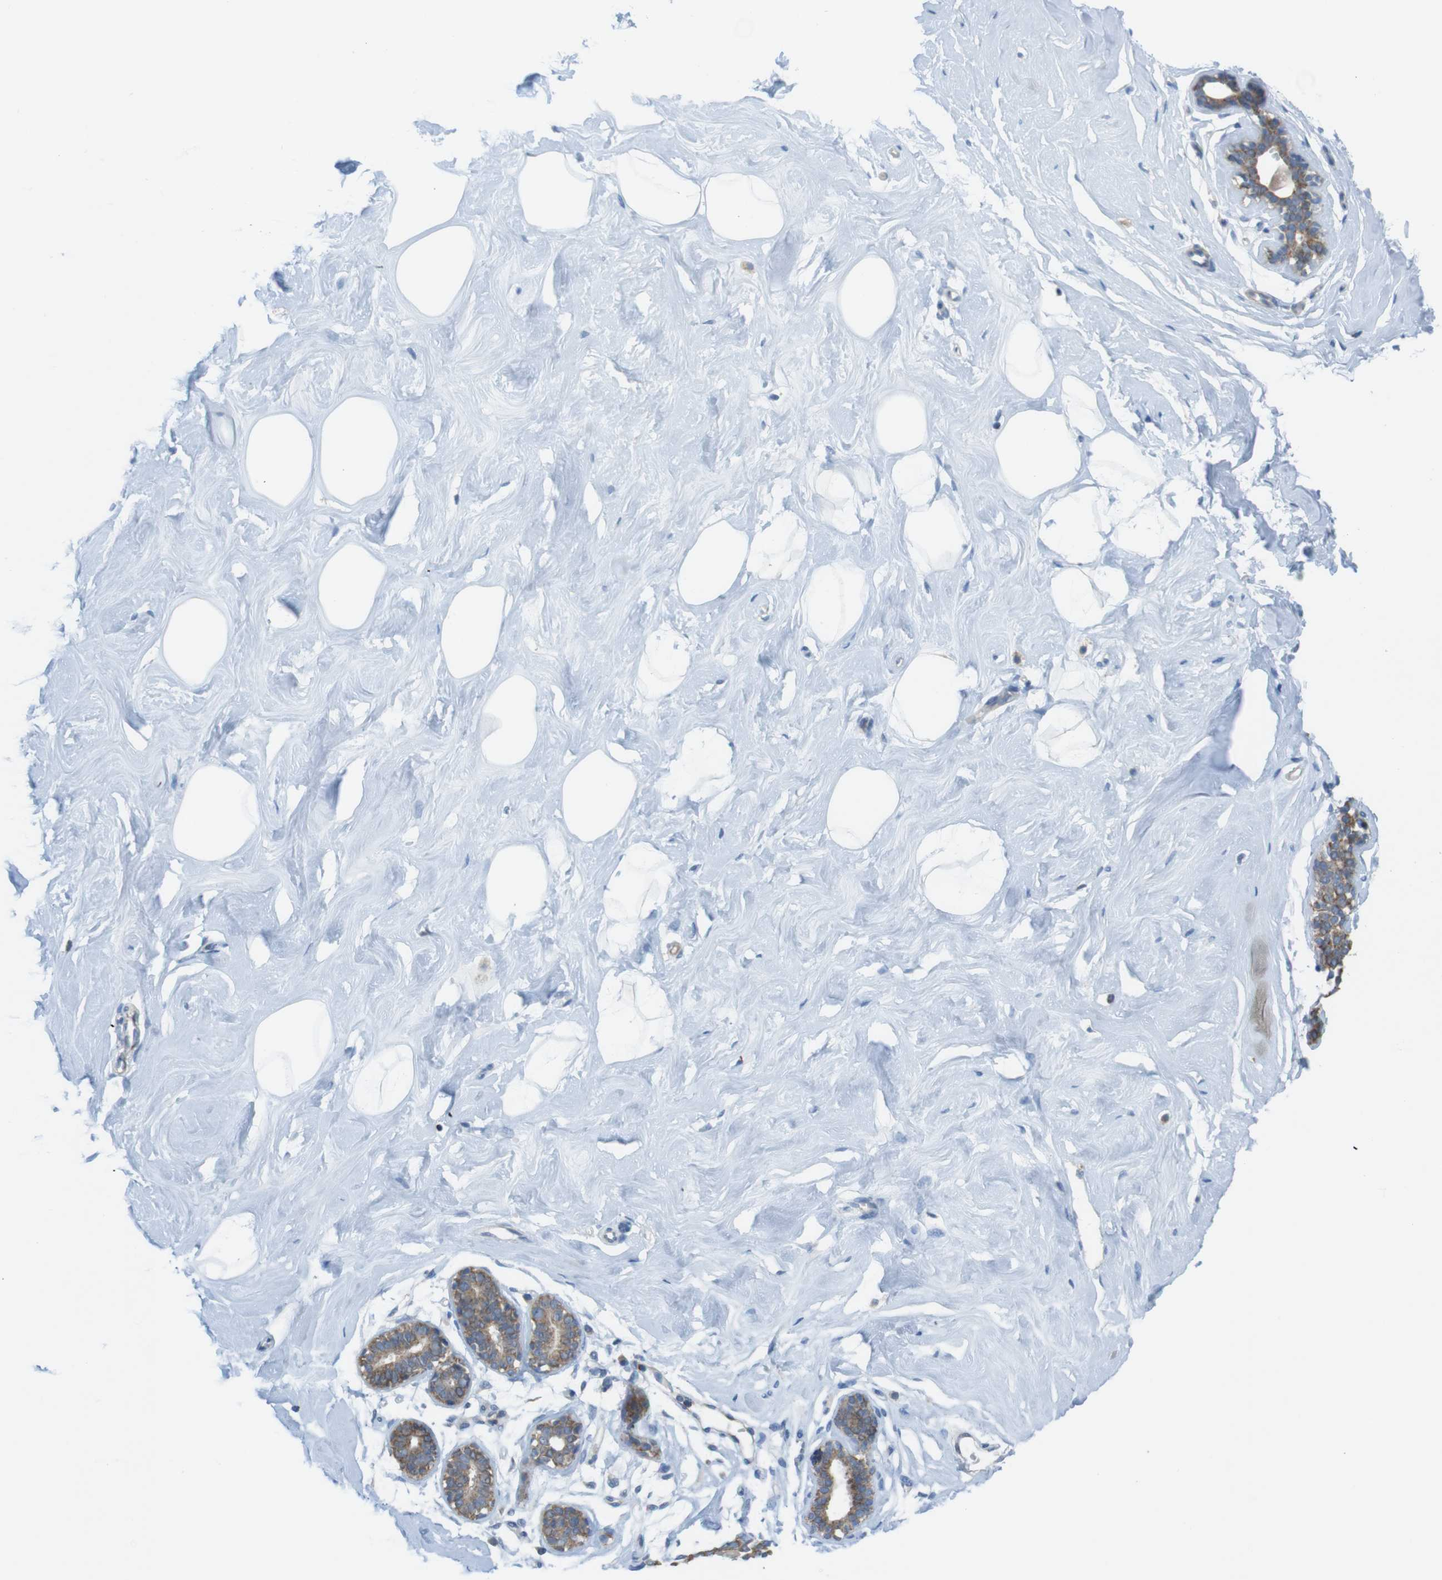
{"staining": {"intensity": "negative", "quantity": "none", "location": "none"}, "tissue": "breast", "cell_type": "Adipocytes", "image_type": "normal", "snomed": [{"axis": "morphology", "description": "Normal tissue, NOS"}, {"axis": "topography", "description": "Breast"}], "caption": "An immunohistochemistry (IHC) micrograph of unremarkable breast is shown. There is no staining in adipocytes of breast. (Stains: DAB (3,3'-diaminobenzidine) immunohistochemistry with hematoxylin counter stain, Microscopy: brightfield microscopy at high magnification).", "gene": "GRIK1", "patient": {"sex": "female", "age": 23}}